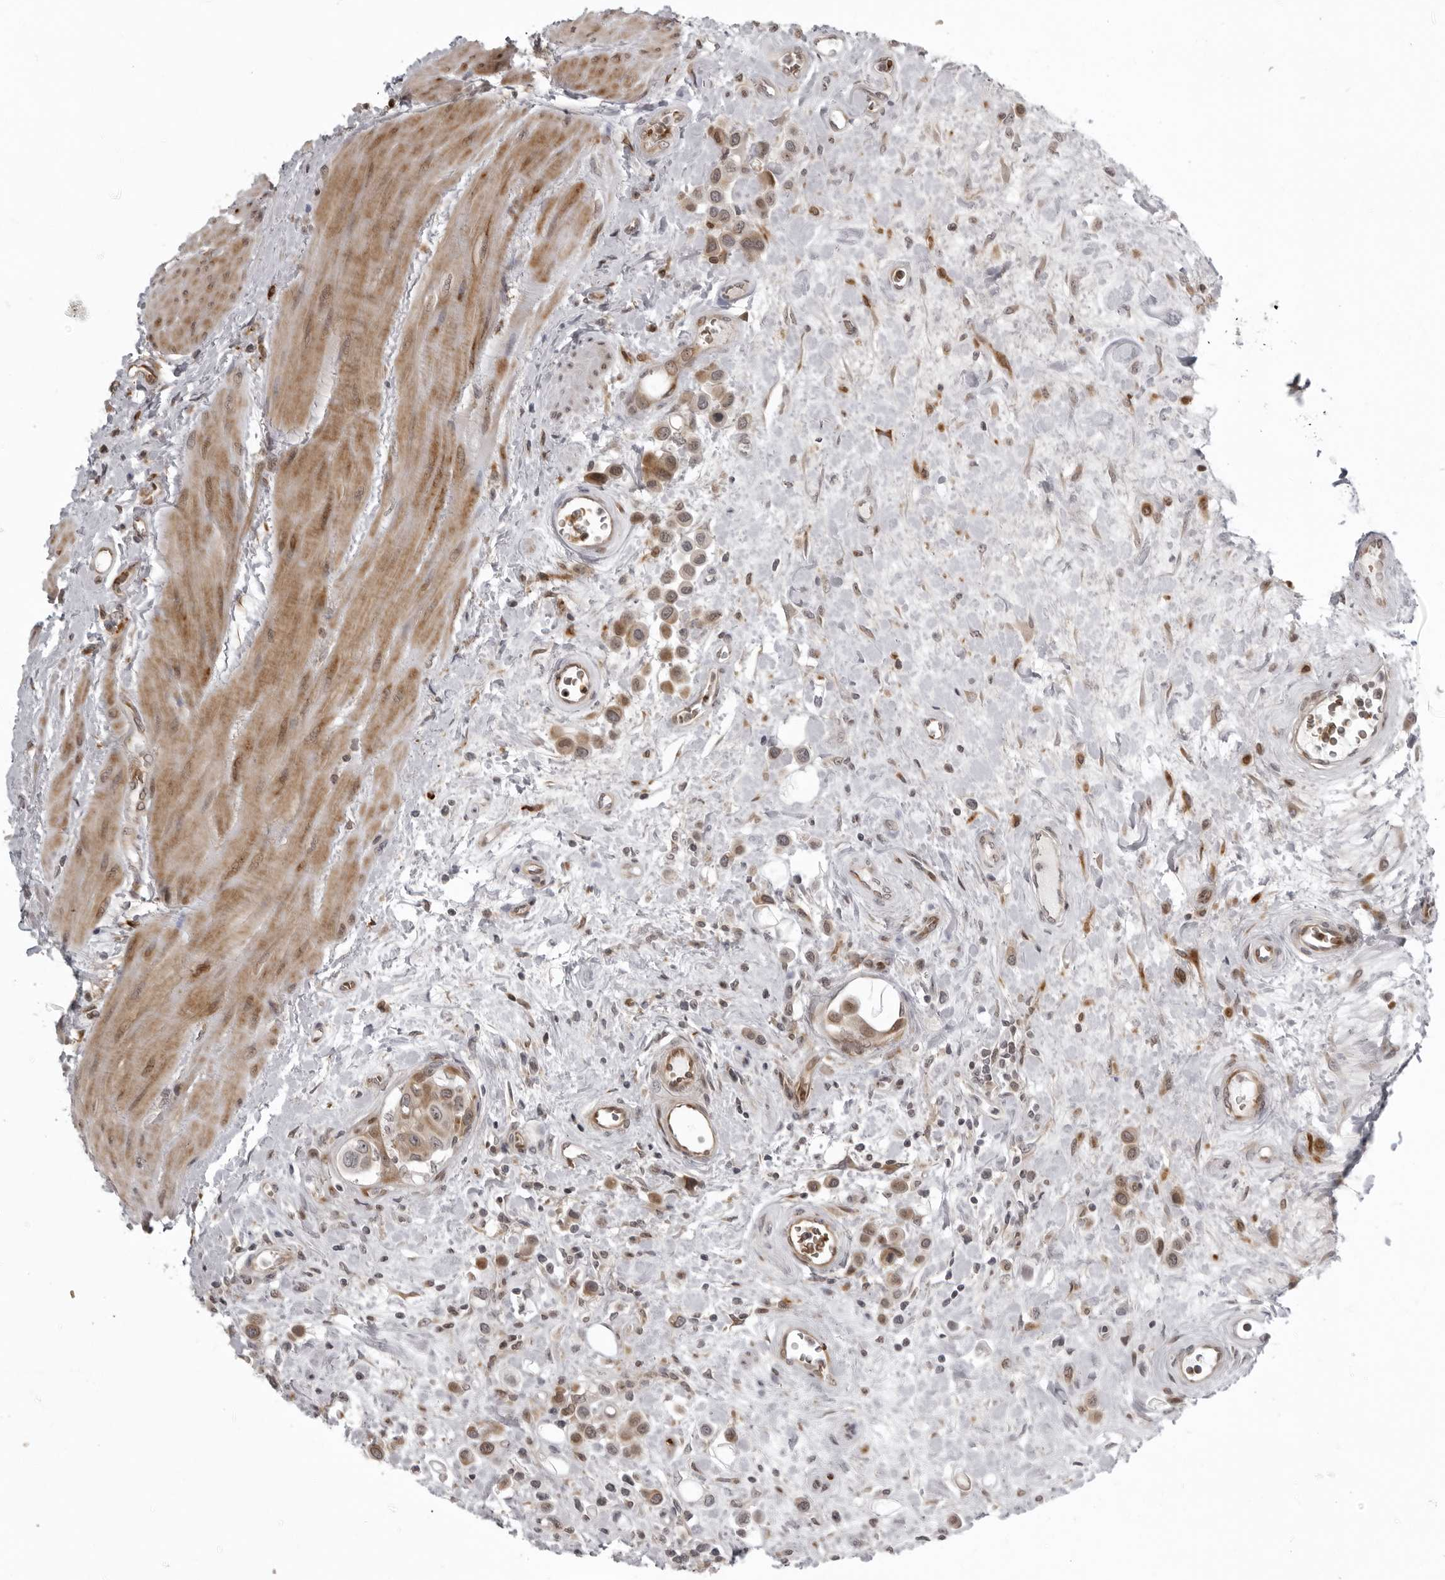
{"staining": {"intensity": "moderate", "quantity": ">75%", "location": "cytoplasmic/membranous"}, "tissue": "urothelial cancer", "cell_type": "Tumor cells", "image_type": "cancer", "snomed": [{"axis": "morphology", "description": "Urothelial carcinoma, High grade"}, {"axis": "topography", "description": "Urinary bladder"}], "caption": "Immunohistochemistry image of urothelial cancer stained for a protein (brown), which reveals medium levels of moderate cytoplasmic/membranous staining in approximately >75% of tumor cells.", "gene": "THOP1", "patient": {"sex": "male", "age": 50}}